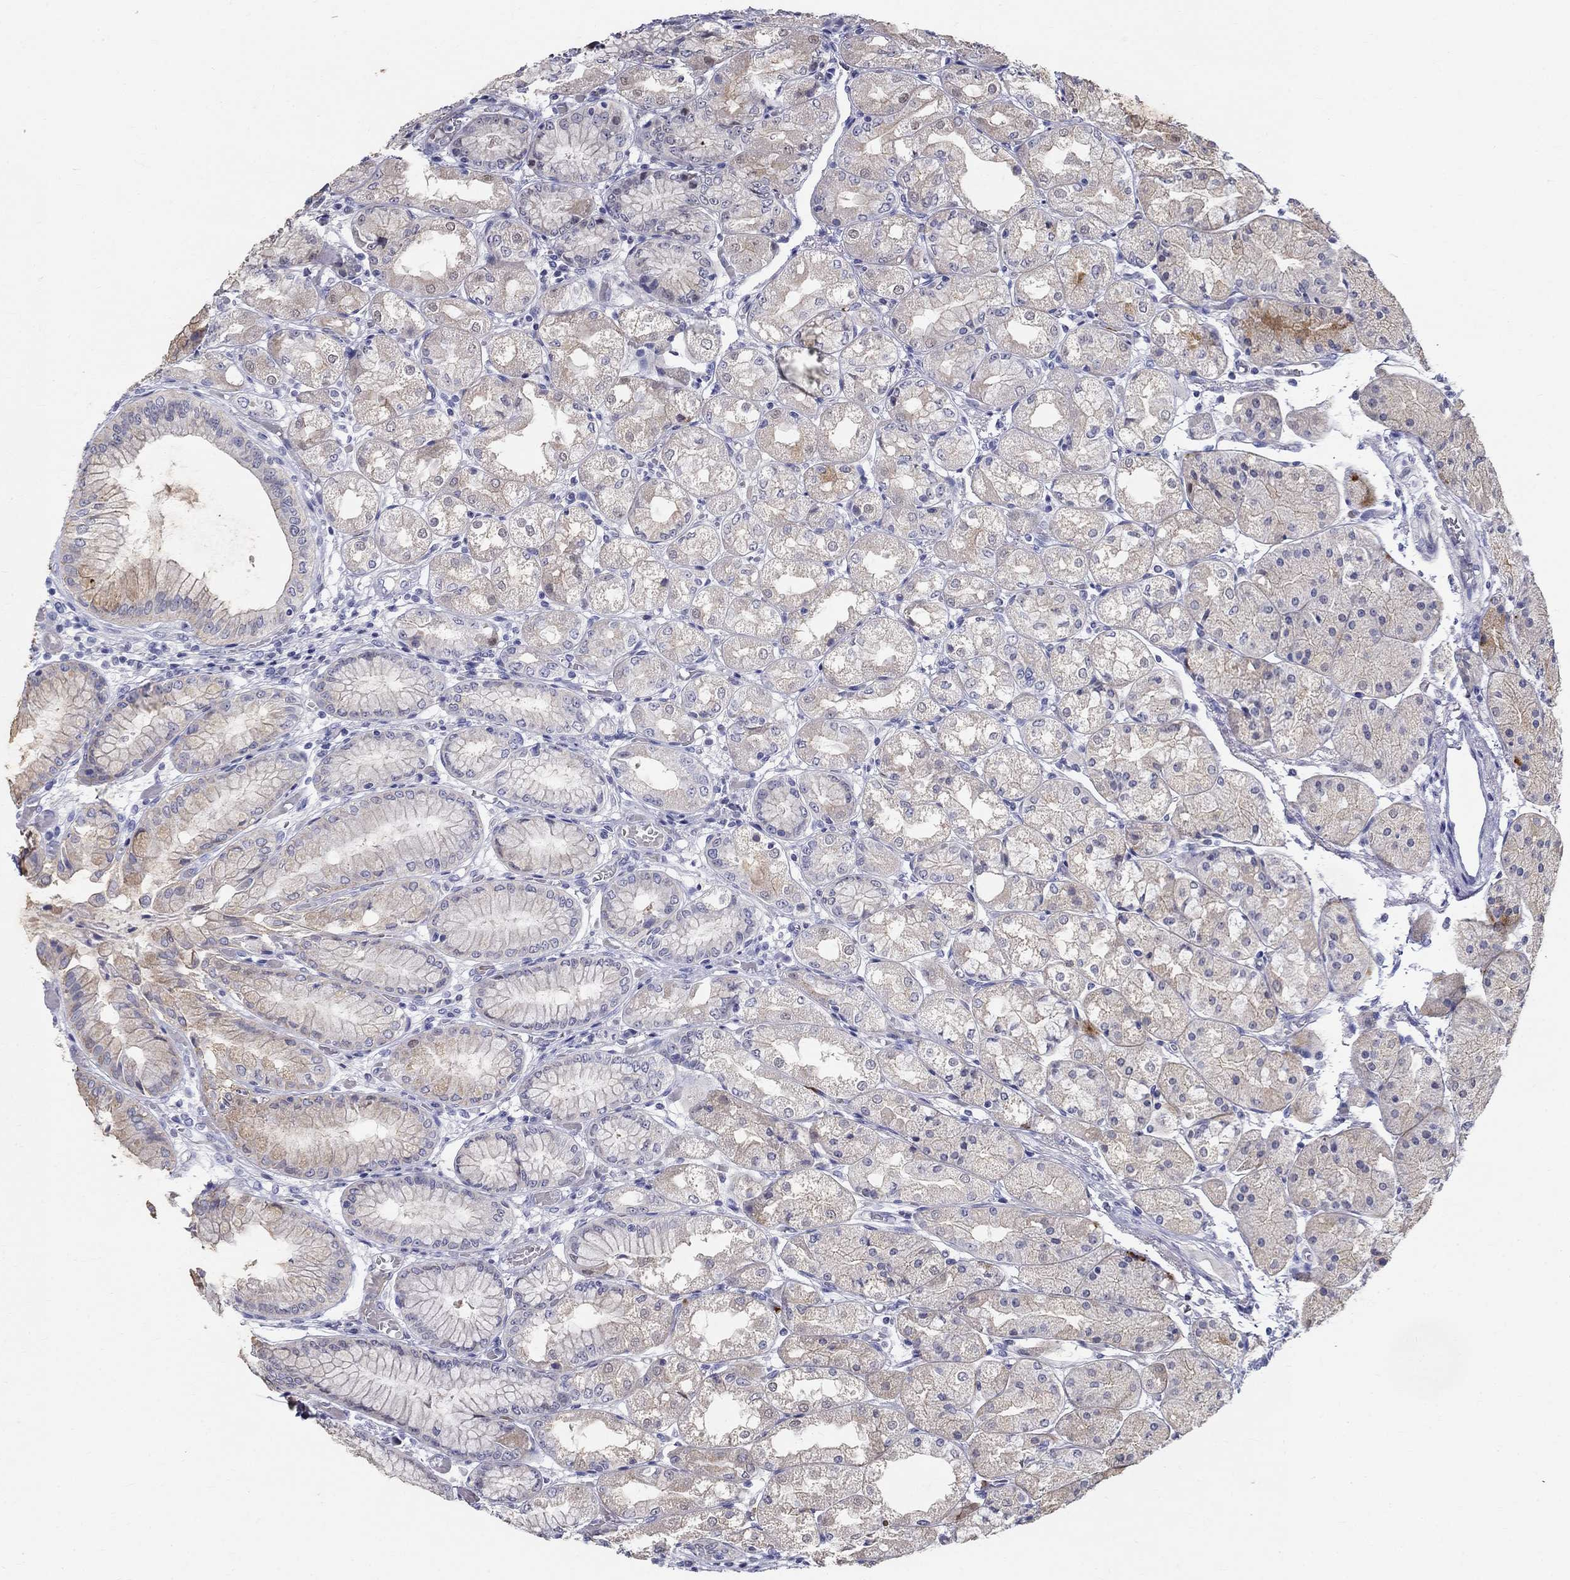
{"staining": {"intensity": "moderate", "quantity": "<25%", "location": "cytoplasmic/membranous"}, "tissue": "stomach", "cell_type": "Glandular cells", "image_type": "normal", "snomed": [{"axis": "morphology", "description": "Normal tissue, NOS"}, {"axis": "topography", "description": "Stomach, upper"}], "caption": "Moderate cytoplasmic/membranous protein staining is present in about <25% of glandular cells in stomach. (DAB (3,3'-diaminobenzidine) = brown stain, brightfield microscopy at high magnification).", "gene": "ENSG00000290147", "patient": {"sex": "male", "age": 72}}